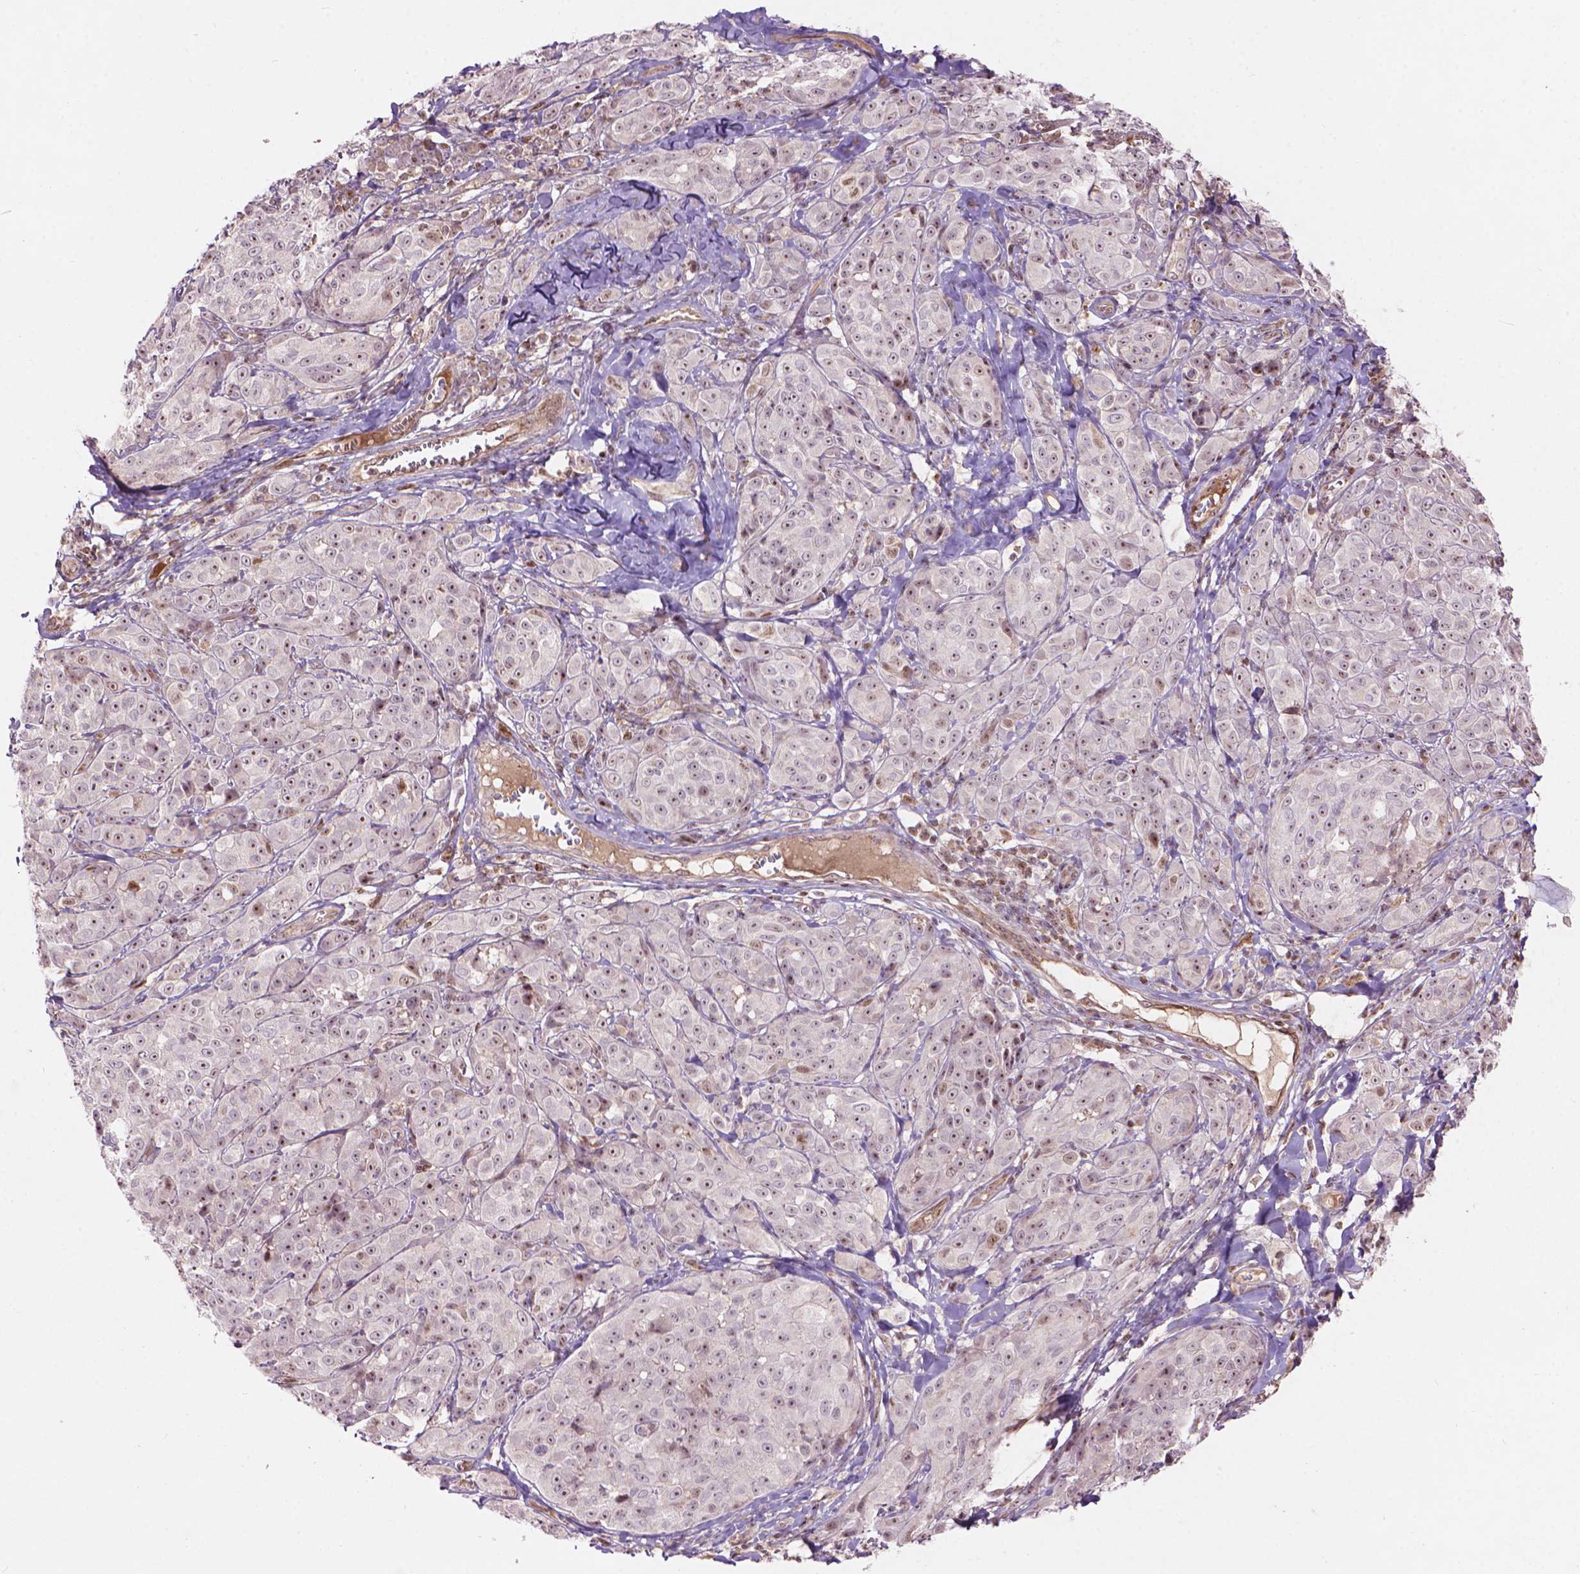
{"staining": {"intensity": "moderate", "quantity": "25%-75%", "location": "nuclear"}, "tissue": "melanoma", "cell_type": "Tumor cells", "image_type": "cancer", "snomed": [{"axis": "morphology", "description": "Malignant melanoma, NOS"}, {"axis": "topography", "description": "Skin"}], "caption": "Immunohistochemical staining of melanoma exhibits moderate nuclear protein staining in about 25%-75% of tumor cells.", "gene": "SMC2", "patient": {"sex": "male", "age": 89}}